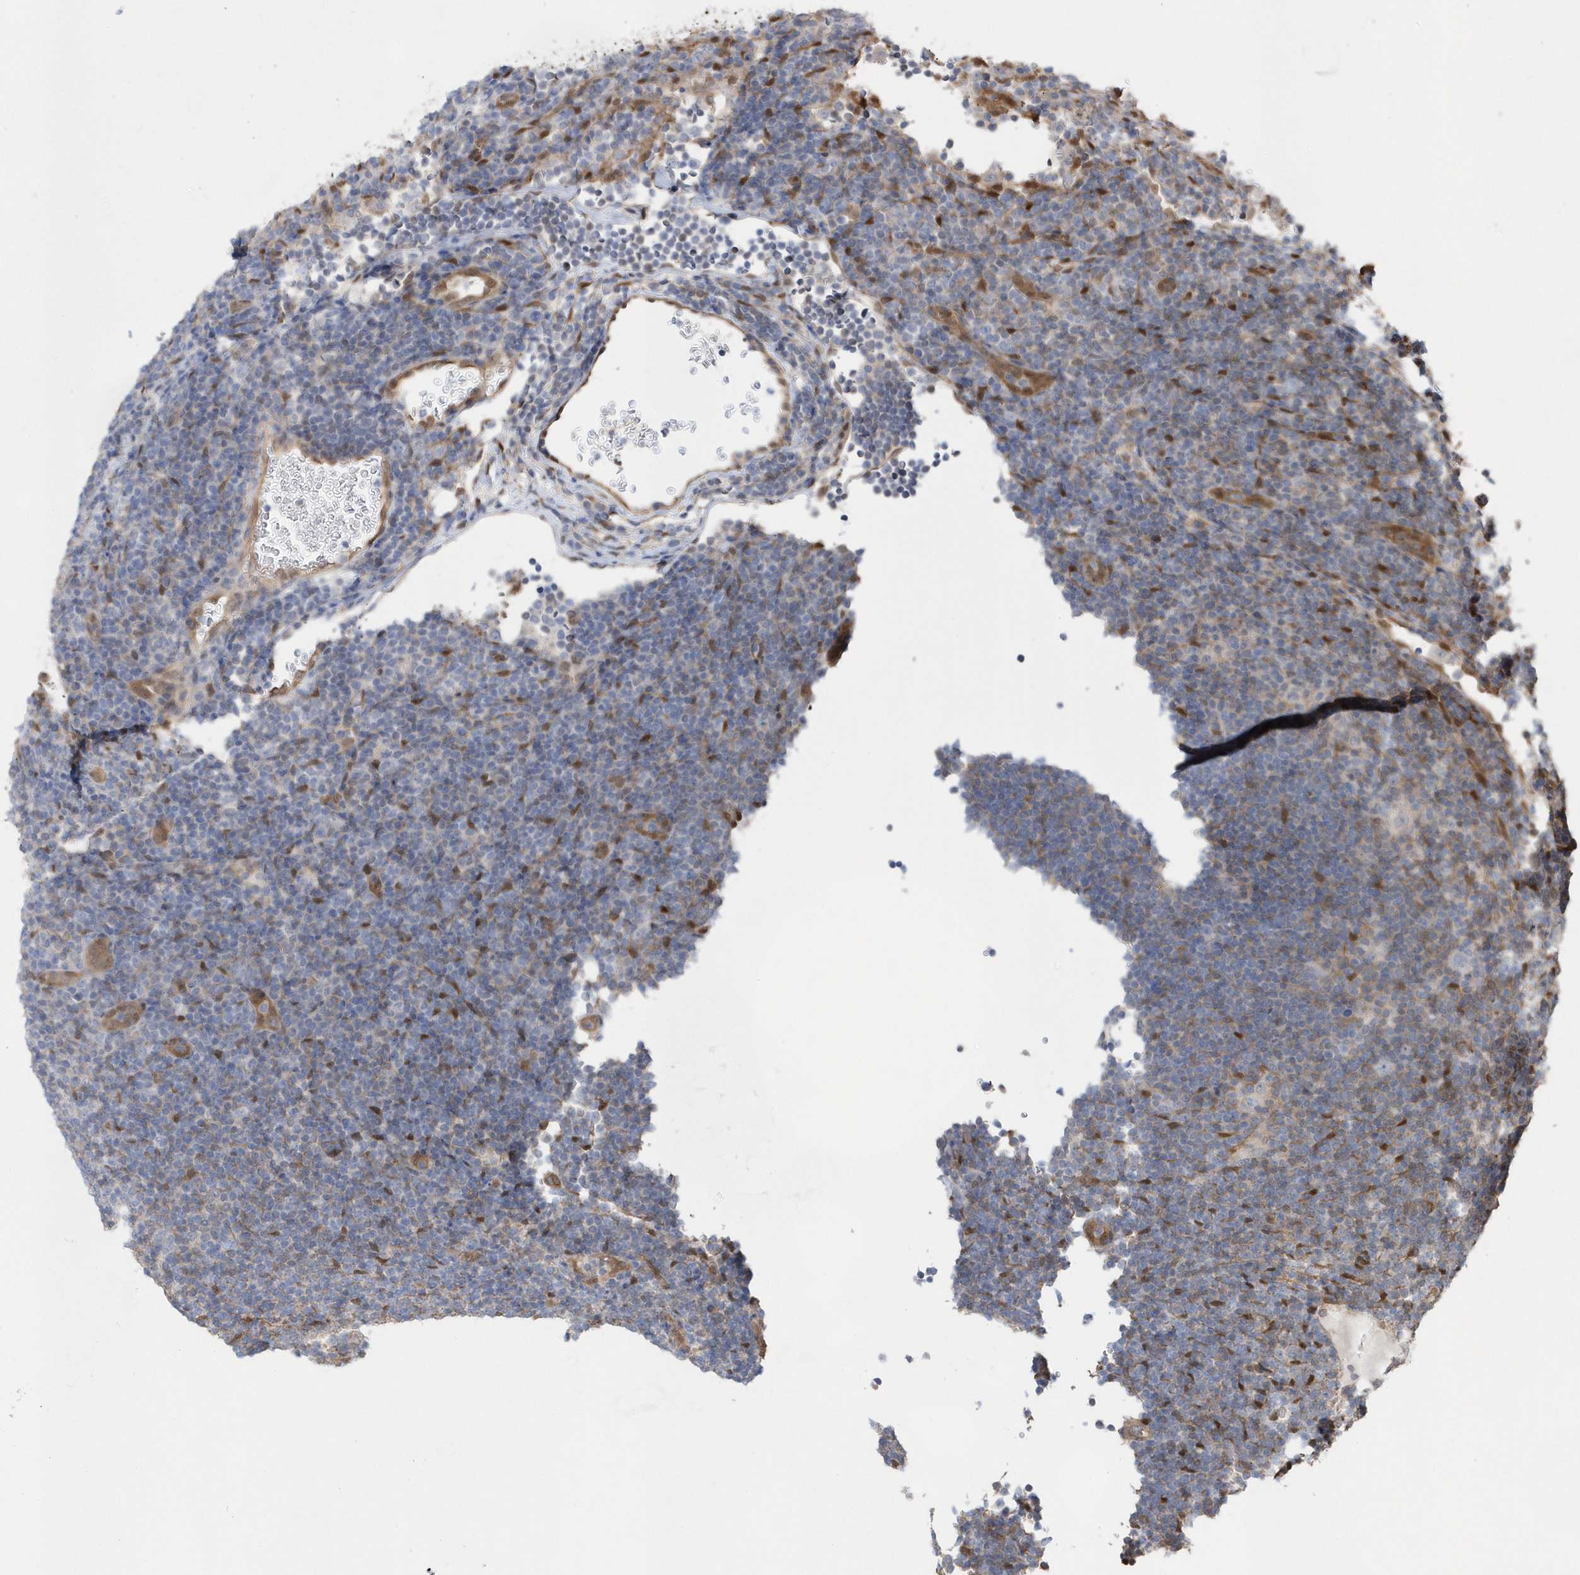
{"staining": {"intensity": "negative", "quantity": "none", "location": "none"}, "tissue": "lymphoma", "cell_type": "Tumor cells", "image_type": "cancer", "snomed": [{"axis": "morphology", "description": "Hodgkin's disease, NOS"}, {"axis": "topography", "description": "Lymph node"}], "caption": "Immunohistochemistry (IHC) of lymphoma displays no expression in tumor cells. Nuclei are stained in blue.", "gene": "BDH2", "patient": {"sex": "female", "age": 57}}